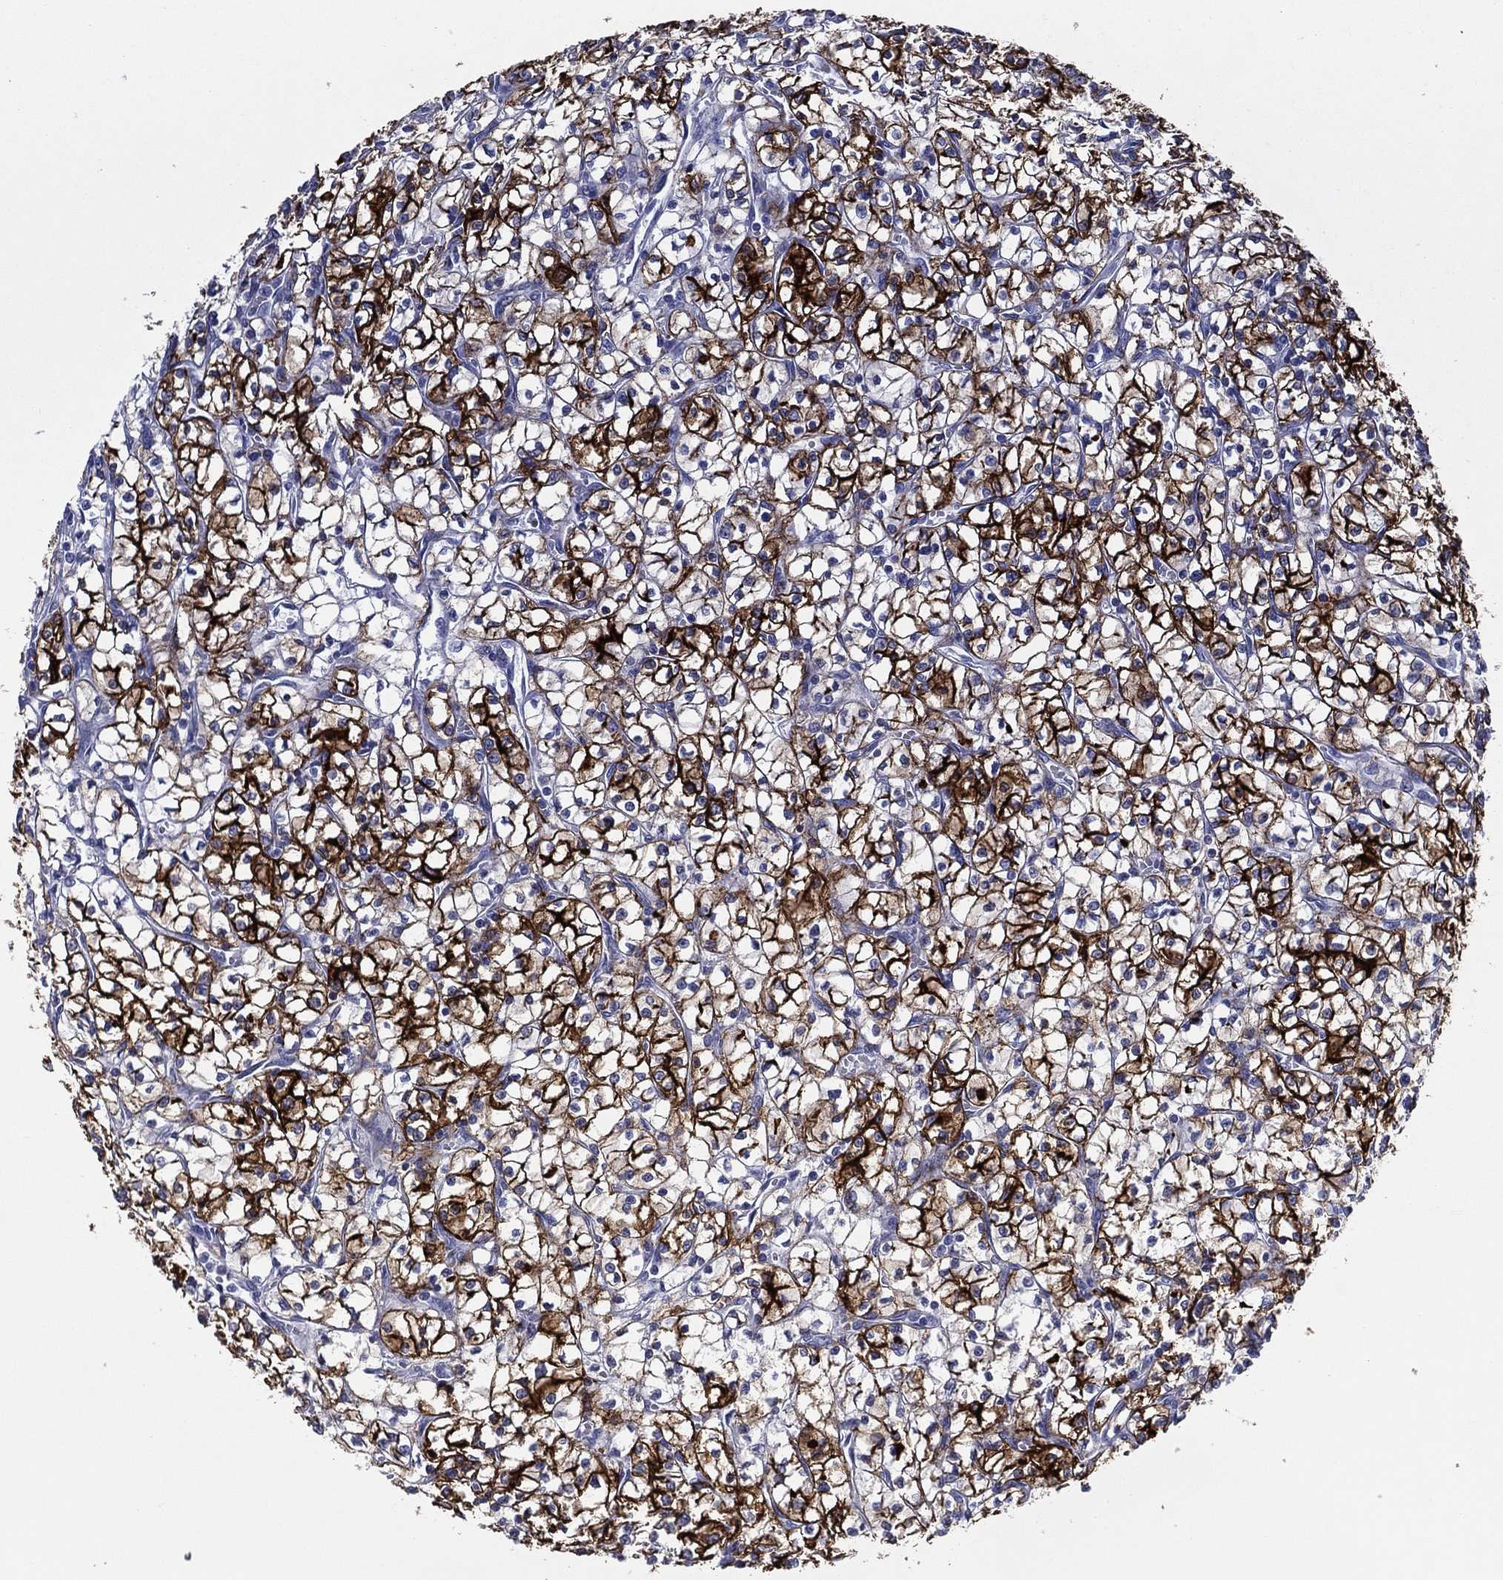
{"staining": {"intensity": "strong", "quantity": "25%-75%", "location": "cytoplasmic/membranous"}, "tissue": "renal cancer", "cell_type": "Tumor cells", "image_type": "cancer", "snomed": [{"axis": "morphology", "description": "Adenocarcinoma, NOS"}, {"axis": "topography", "description": "Kidney"}], "caption": "Immunohistochemistry (IHC) of human renal cancer demonstrates high levels of strong cytoplasmic/membranous staining in about 25%-75% of tumor cells.", "gene": "ACE2", "patient": {"sex": "female", "age": 64}}